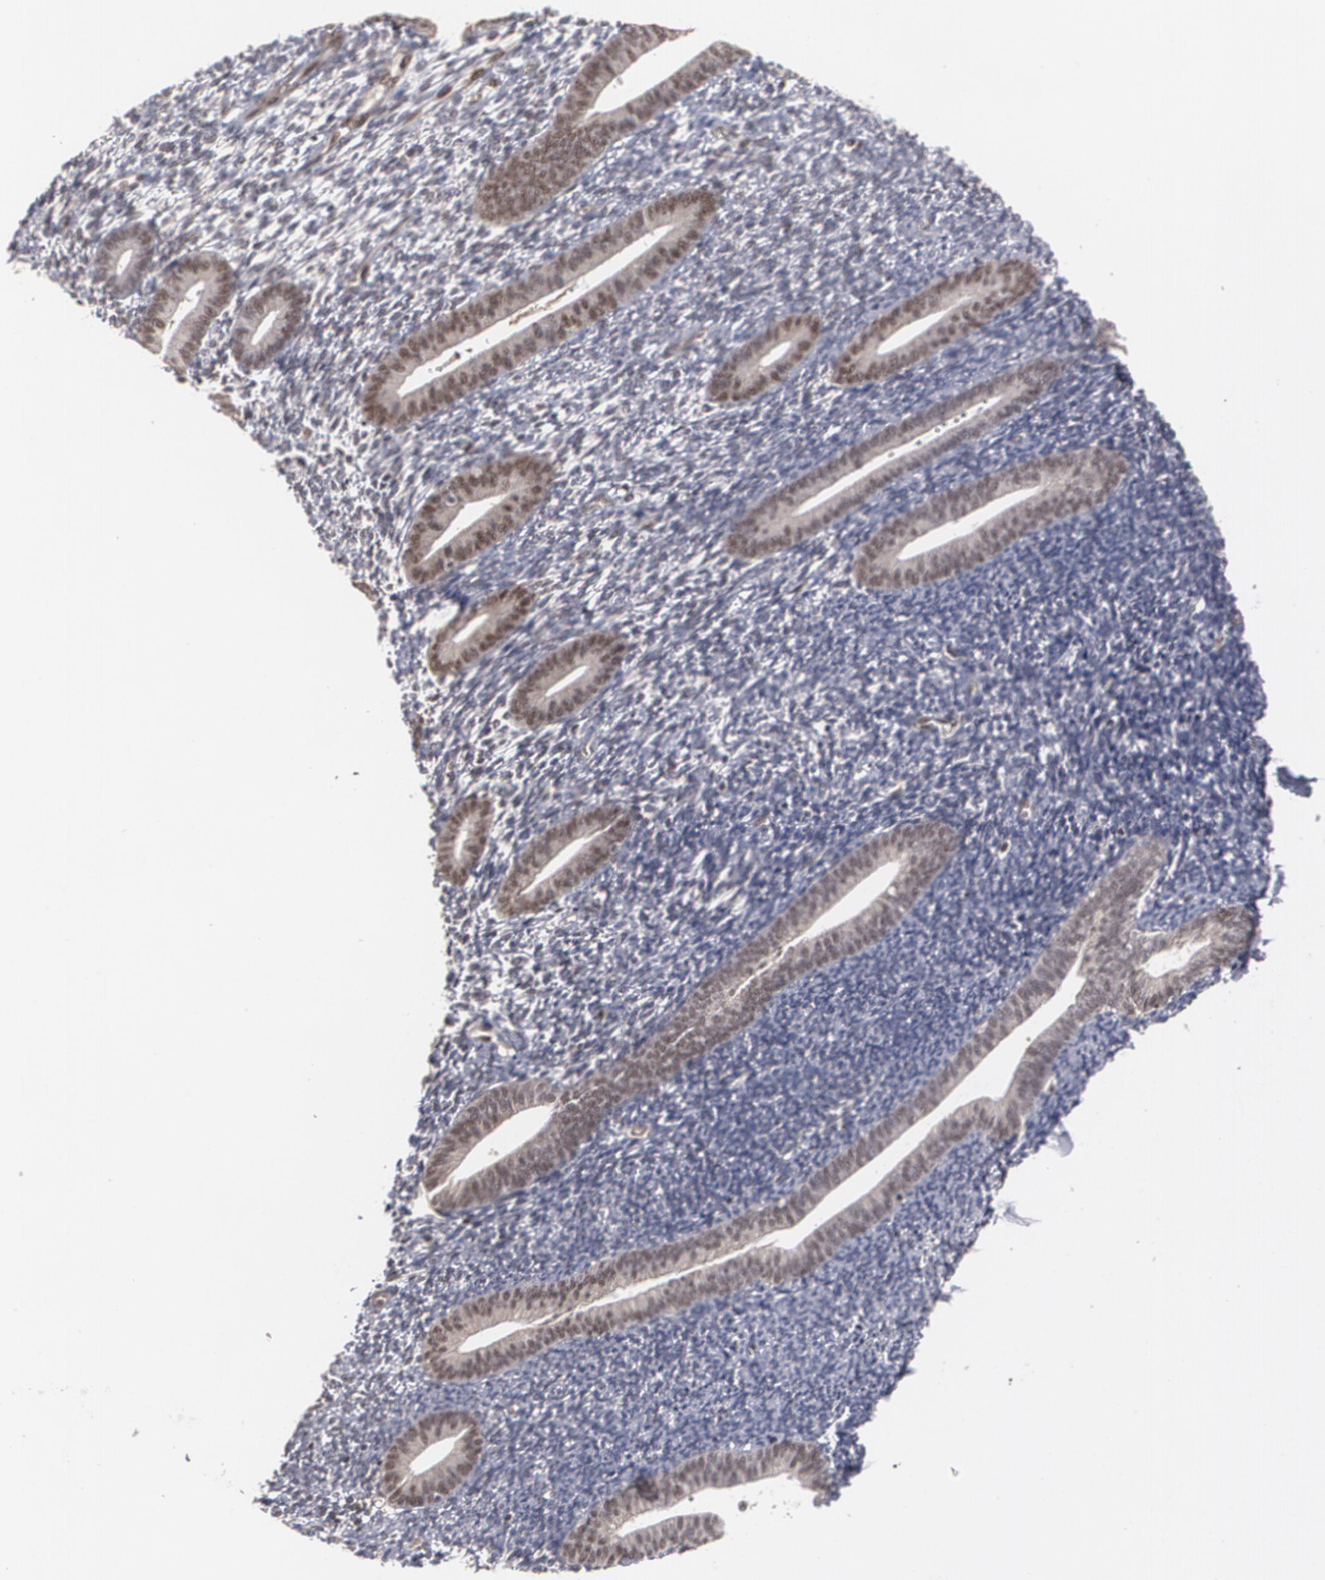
{"staining": {"intensity": "weak", "quantity": "25%-75%", "location": "nuclear"}, "tissue": "endometrium", "cell_type": "Cells in endometrial stroma", "image_type": "normal", "snomed": [{"axis": "morphology", "description": "Normal tissue, NOS"}, {"axis": "topography", "description": "Smooth muscle"}, {"axis": "topography", "description": "Endometrium"}], "caption": "Protein staining demonstrates weak nuclear staining in about 25%-75% of cells in endometrial stroma in unremarkable endometrium. (Brightfield microscopy of DAB IHC at high magnification).", "gene": "INTS6L", "patient": {"sex": "female", "age": 57}}